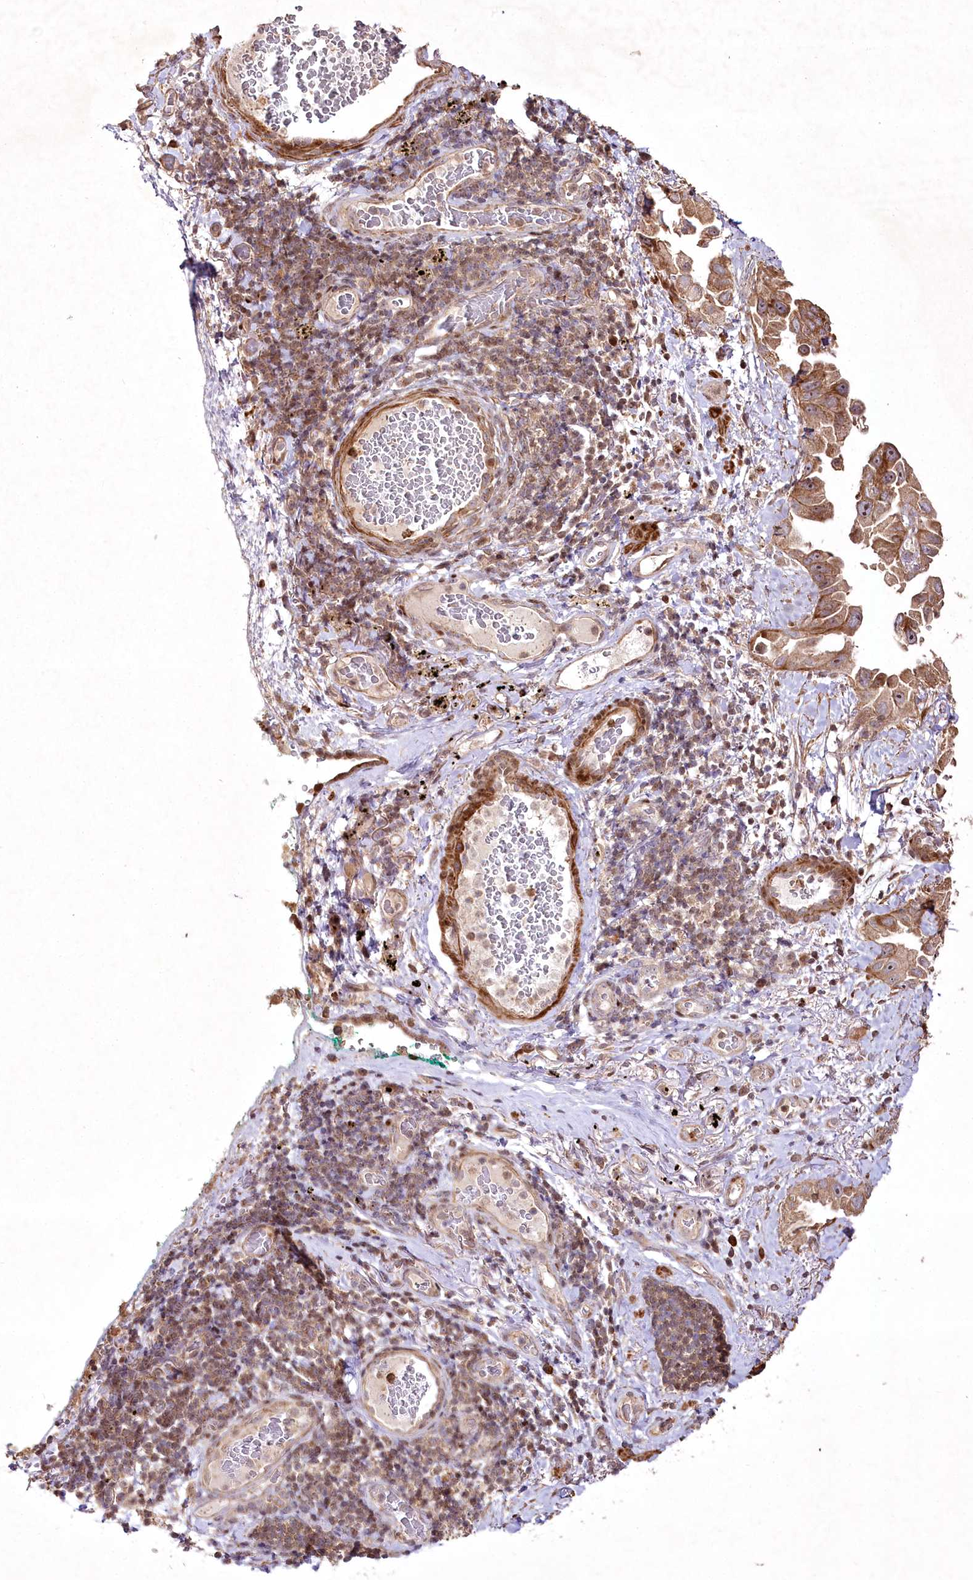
{"staining": {"intensity": "moderate", "quantity": ">75%", "location": "cytoplasmic/membranous,nuclear"}, "tissue": "lung cancer", "cell_type": "Tumor cells", "image_type": "cancer", "snomed": [{"axis": "morphology", "description": "Adenocarcinoma, NOS"}, {"axis": "topography", "description": "Lung"}], "caption": "Human lung cancer stained with a brown dye shows moderate cytoplasmic/membranous and nuclear positive positivity in about >75% of tumor cells.", "gene": "PSTK", "patient": {"sex": "female", "age": 67}}